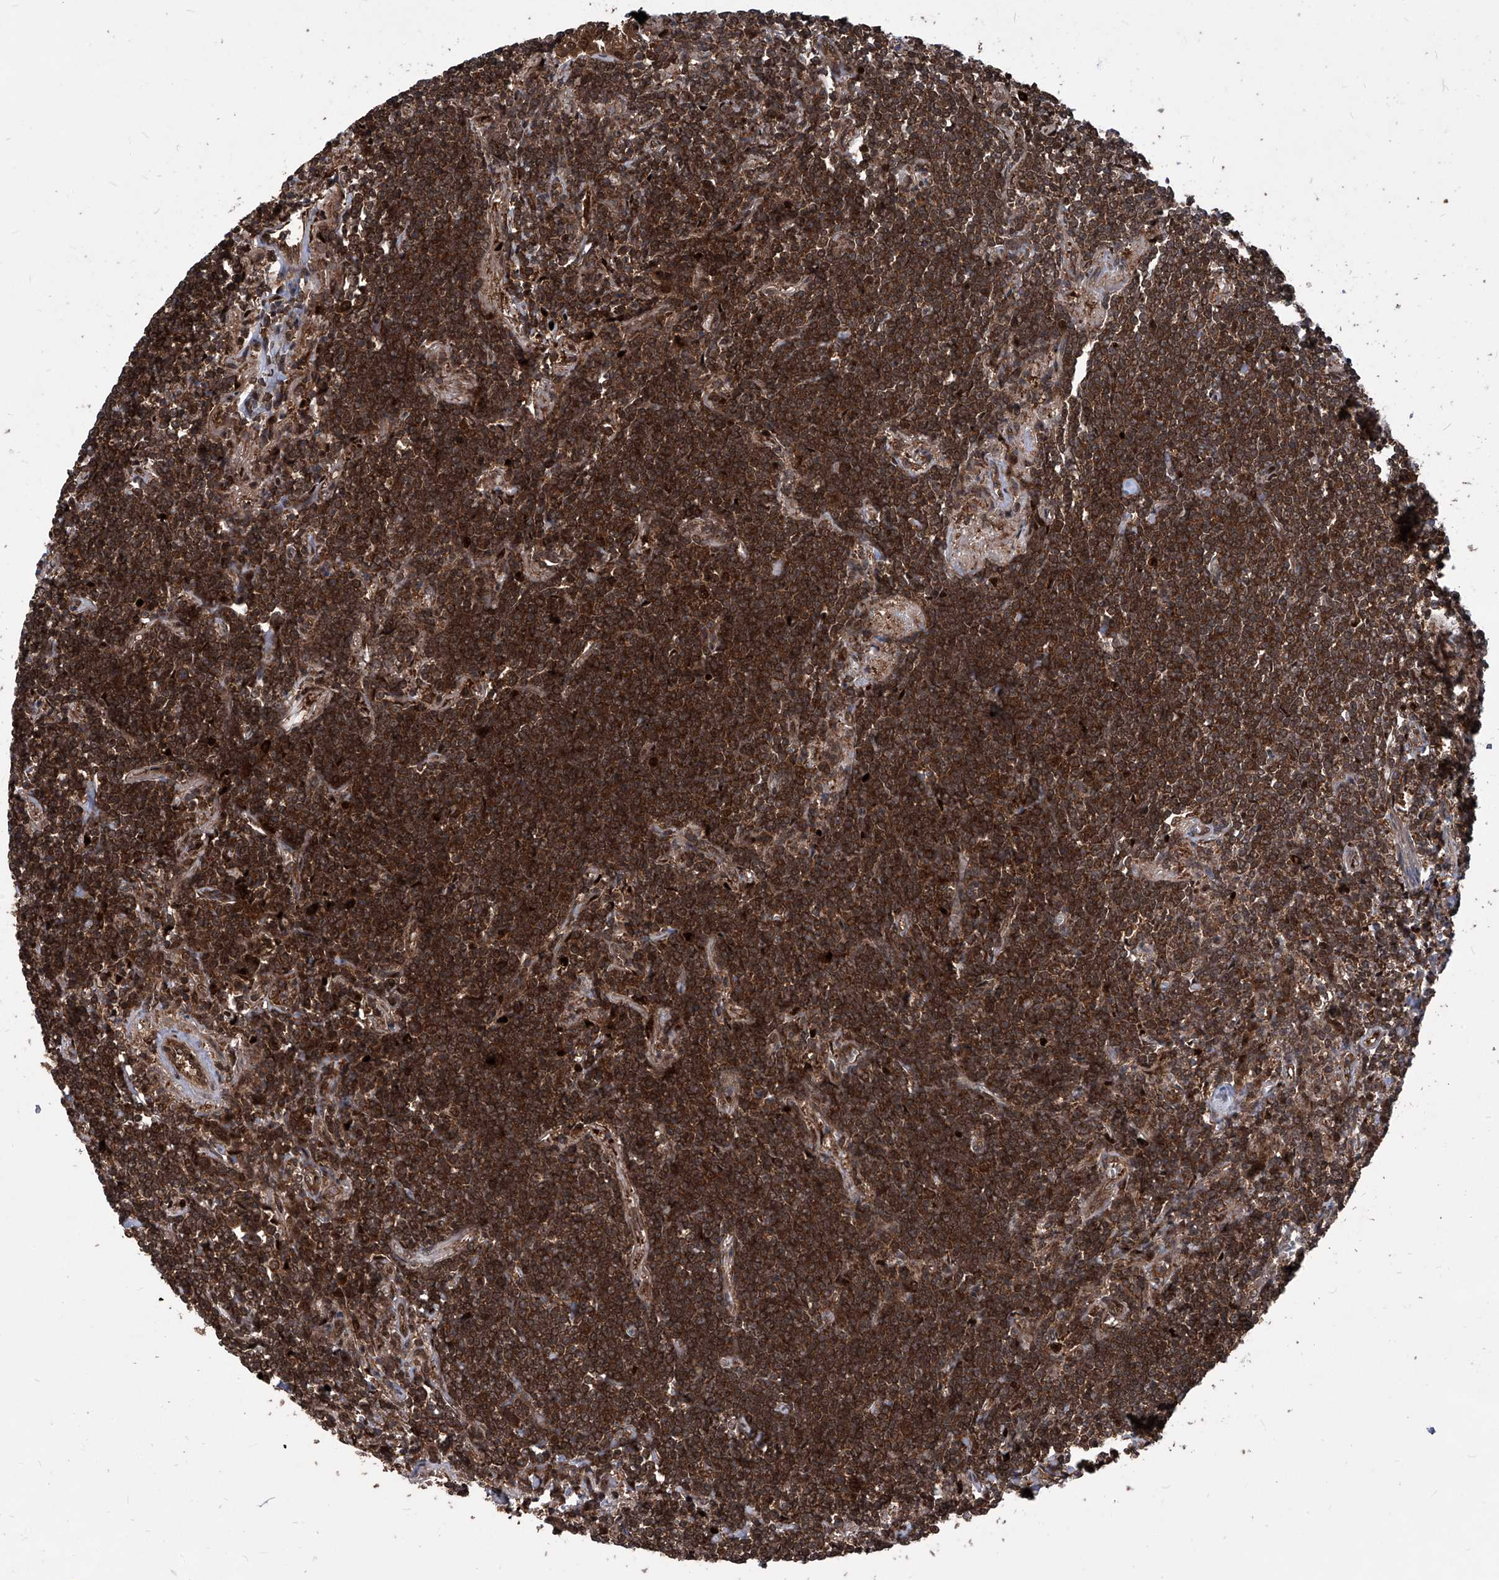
{"staining": {"intensity": "strong", "quantity": ">75%", "location": "cytoplasmic/membranous"}, "tissue": "lymphoma", "cell_type": "Tumor cells", "image_type": "cancer", "snomed": [{"axis": "morphology", "description": "Malignant lymphoma, non-Hodgkin's type, Low grade"}, {"axis": "topography", "description": "Lung"}], "caption": "High-magnification brightfield microscopy of low-grade malignant lymphoma, non-Hodgkin's type stained with DAB (brown) and counterstained with hematoxylin (blue). tumor cells exhibit strong cytoplasmic/membranous expression is identified in approximately>75% of cells.", "gene": "PSMB1", "patient": {"sex": "female", "age": 71}}